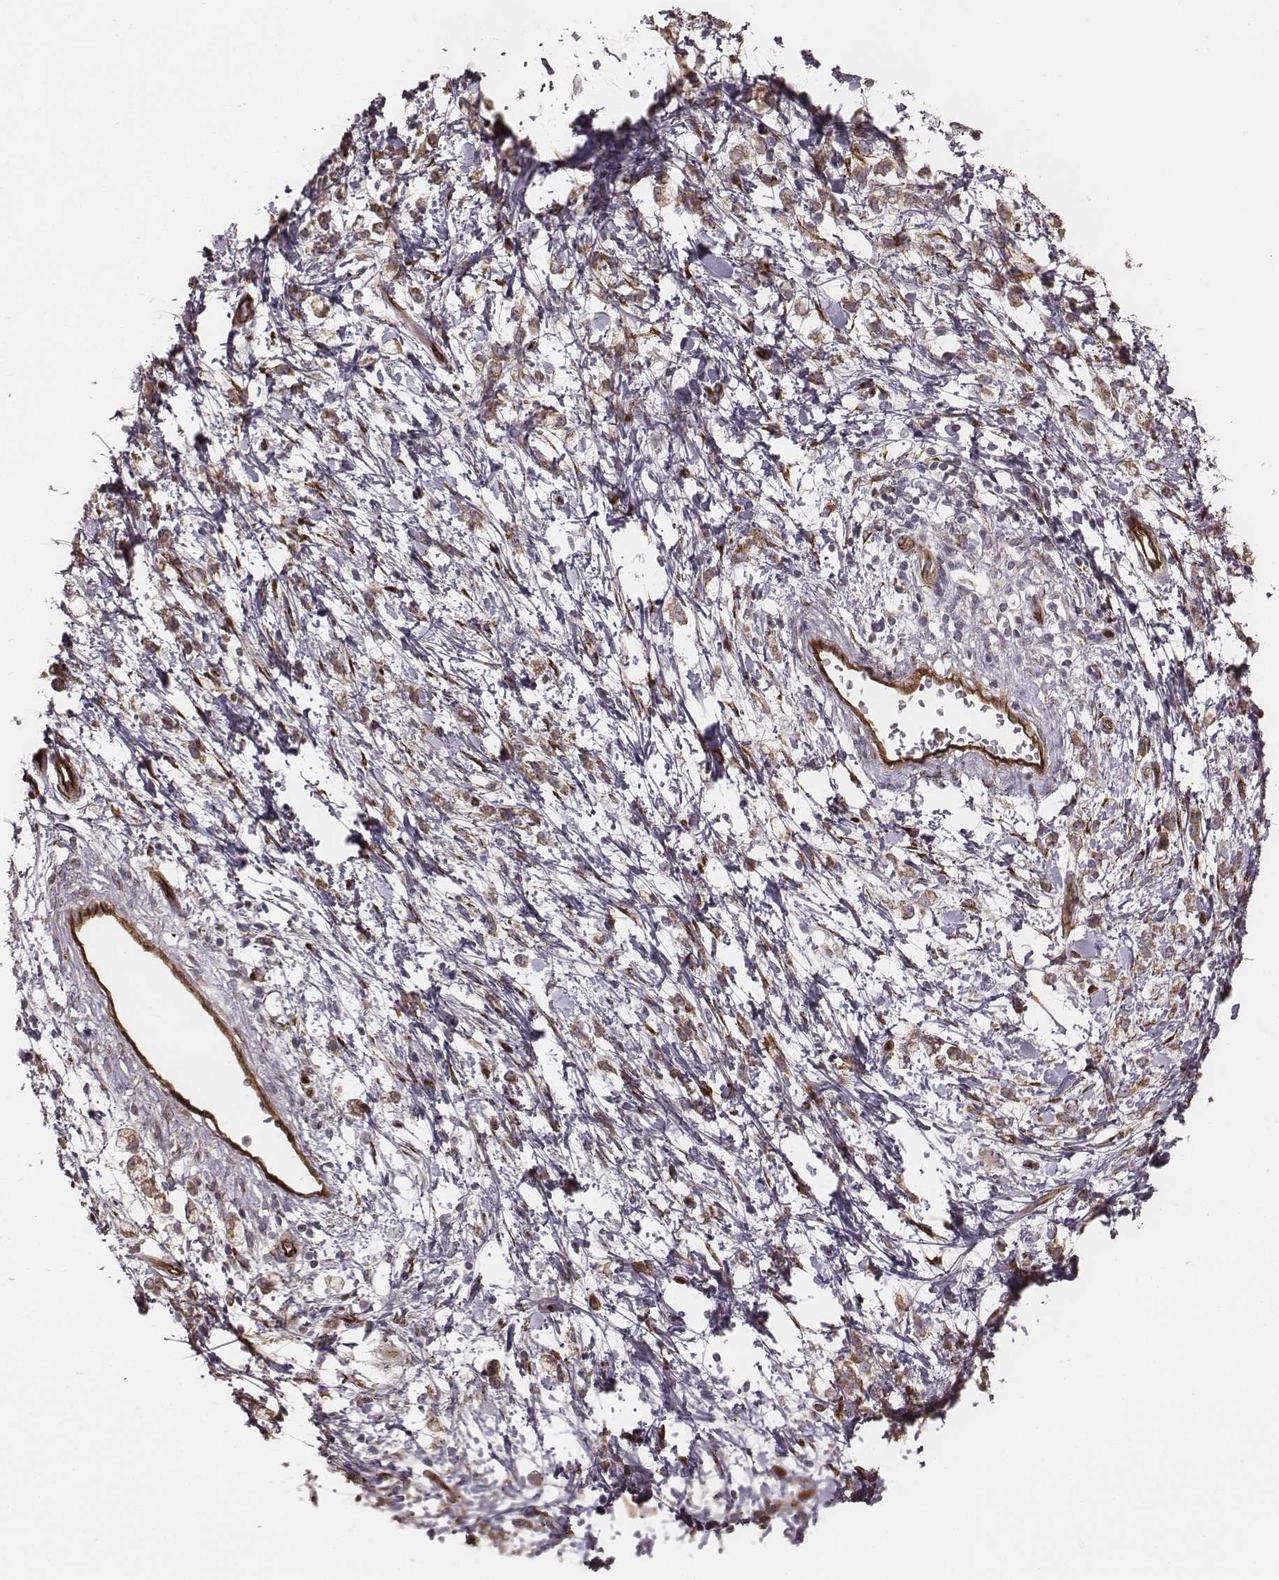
{"staining": {"intensity": "moderate", "quantity": "25%-75%", "location": "cytoplasmic/membranous"}, "tissue": "stomach cancer", "cell_type": "Tumor cells", "image_type": "cancer", "snomed": [{"axis": "morphology", "description": "Adenocarcinoma, NOS"}, {"axis": "topography", "description": "Stomach"}], "caption": "The micrograph shows staining of stomach cancer (adenocarcinoma), revealing moderate cytoplasmic/membranous protein staining (brown color) within tumor cells.", "gene": "PALMD", "patient": {"sex": "female", "age": 60}}